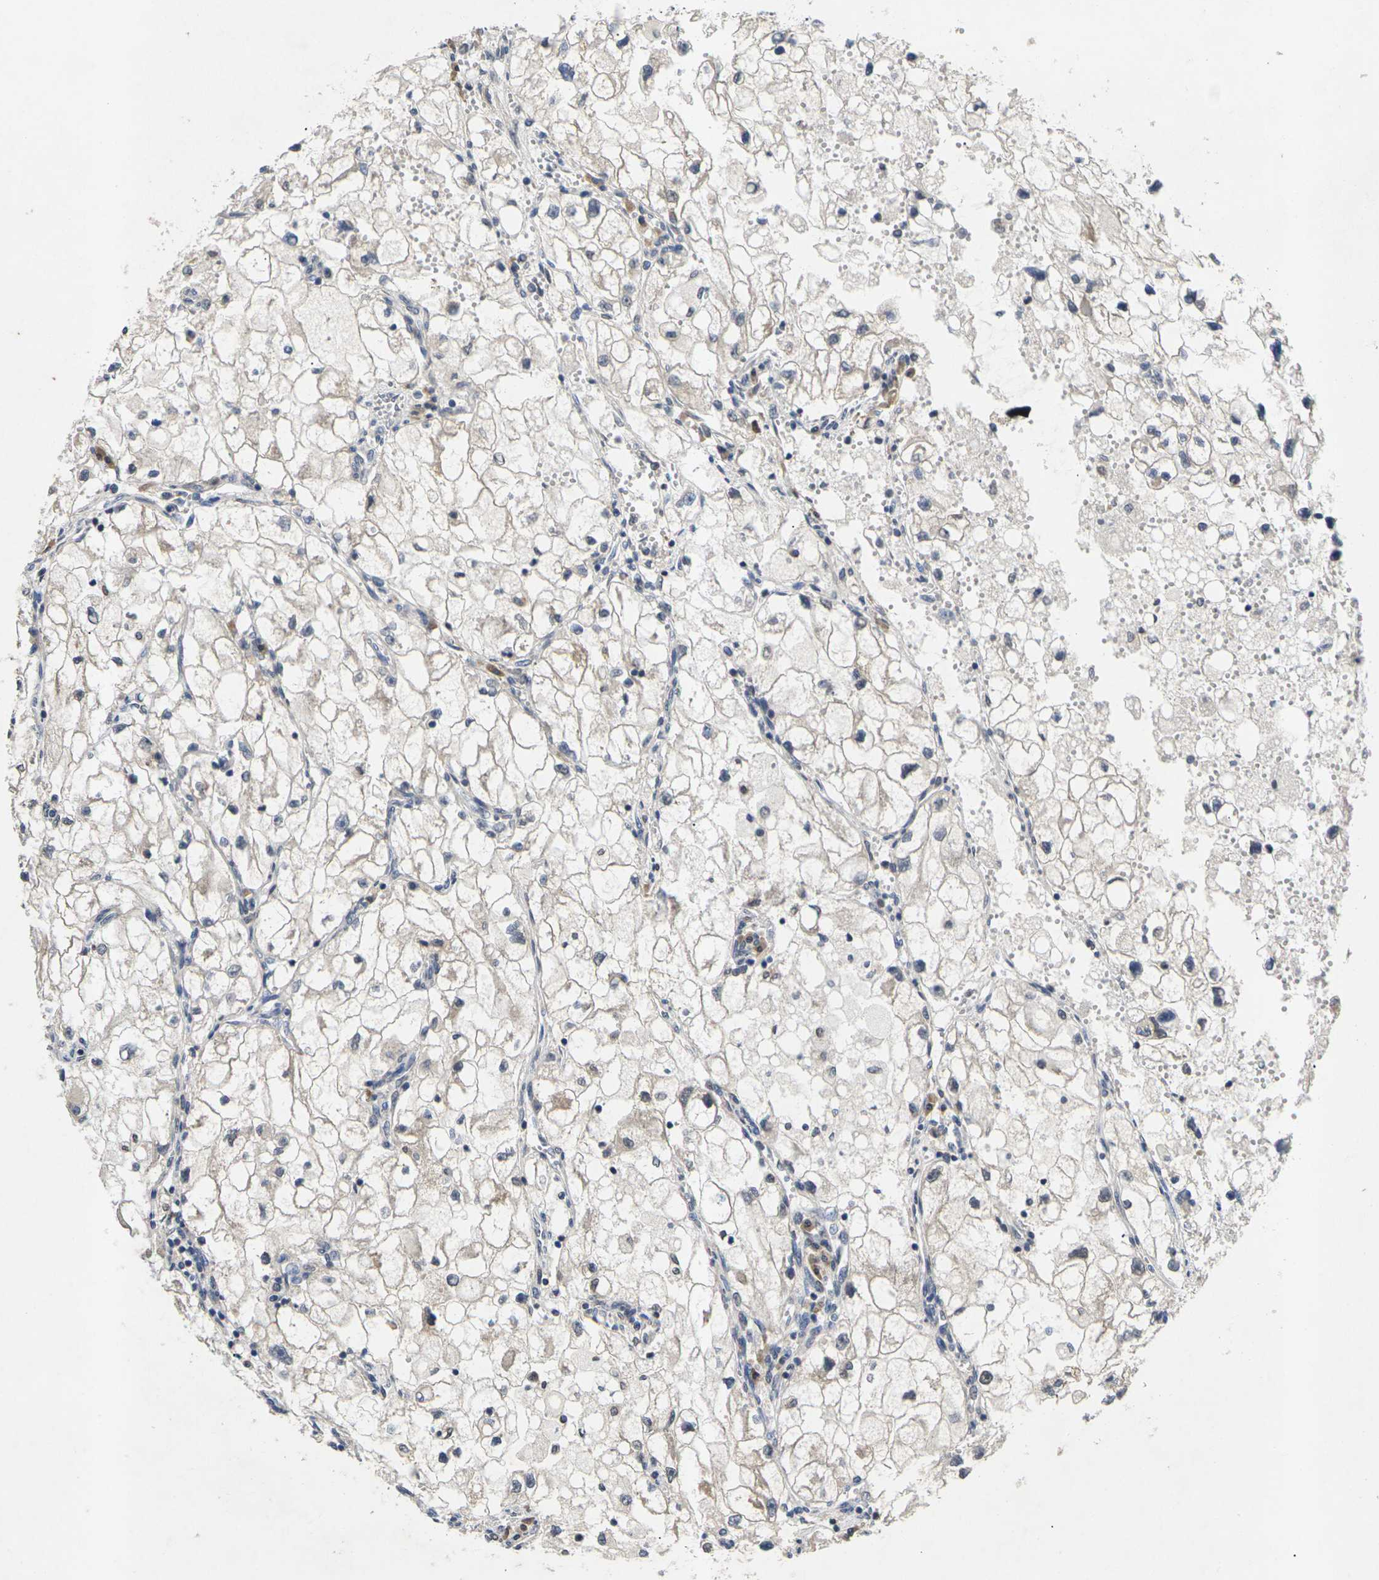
{"staining": {"intensity": "weak", "quantity": ">75%", "location": "cytoplasmic/membranous"}, "tissue": "renal cancer", "cell_type": "Tumor cells", "image_type": "cancer", "snomed": [{"axis": "morphology", "description": "Adenocarcinoma, NOS"}, {"axis": "topography", "description": "Kidney"}], "caption": "Immunohistochemical staining of human renal cancer (adenocarcinoma) exhibits low levels of weak cytoplasmic/membranous protein positivity in approximately >75% of tumor cells.", "gene": "SLC2A2", "patient": {"sex": "female", "age": 70}}